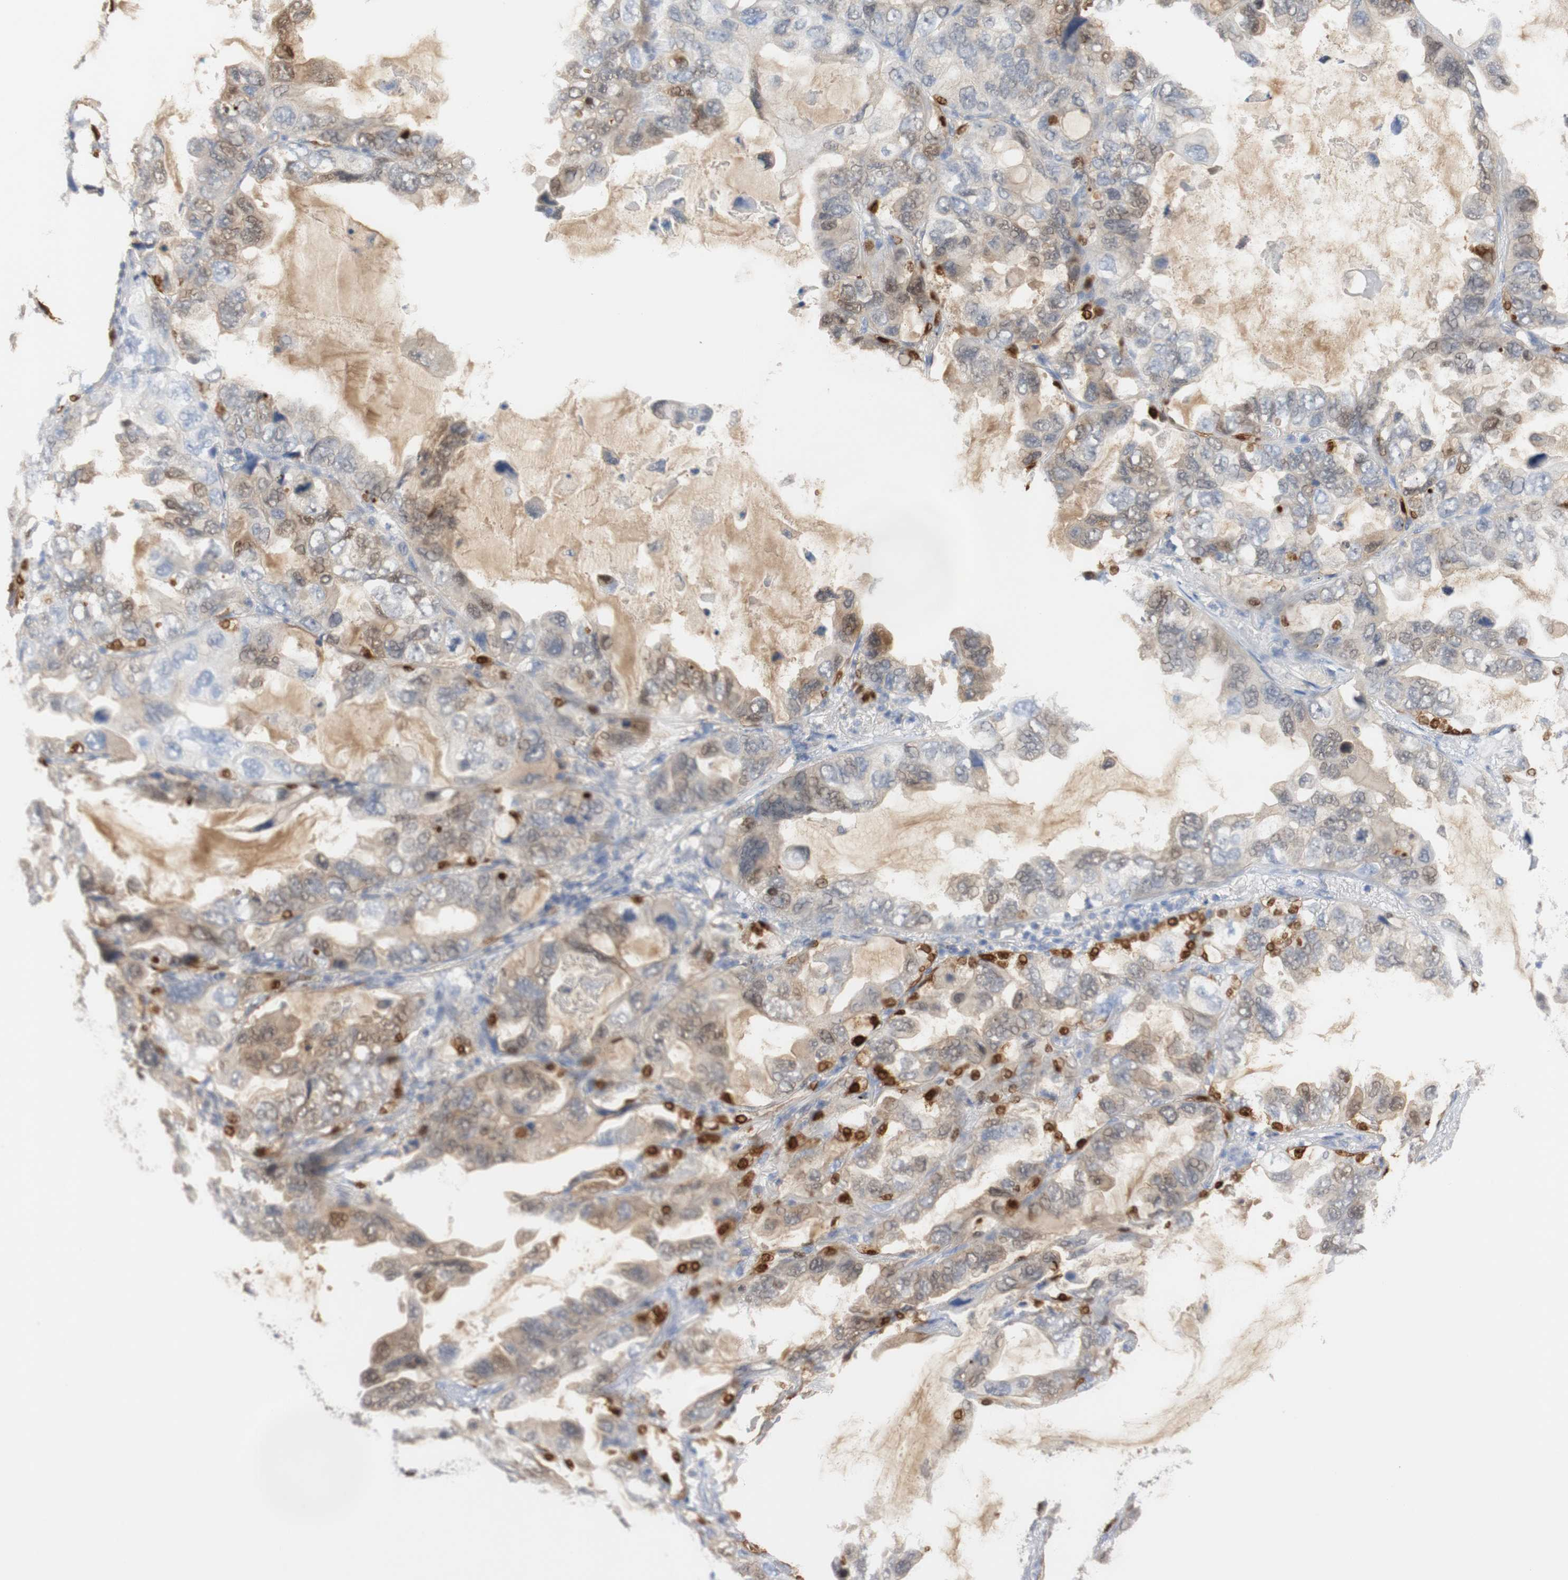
{"staining": {"intensity": "strong", "quantity": "<25%", "location": "nuclear"}, "tissue": "lung cancer", "cell_type": "Tumor cells", "image_type": "cancer", "snomed": [{"axis": "morphology", "description": "Squamous cell carcinoma, NOS"}, {"axis": "topography", "description": "Lung"}], "caption": "Strong nuclear protein positivity is present in approximately <25% of tumor cells in lung cancer. Nuclei are stained in blue.", "gene": "SELENBP1", "patient": {"sex": "female", "age": 73}}